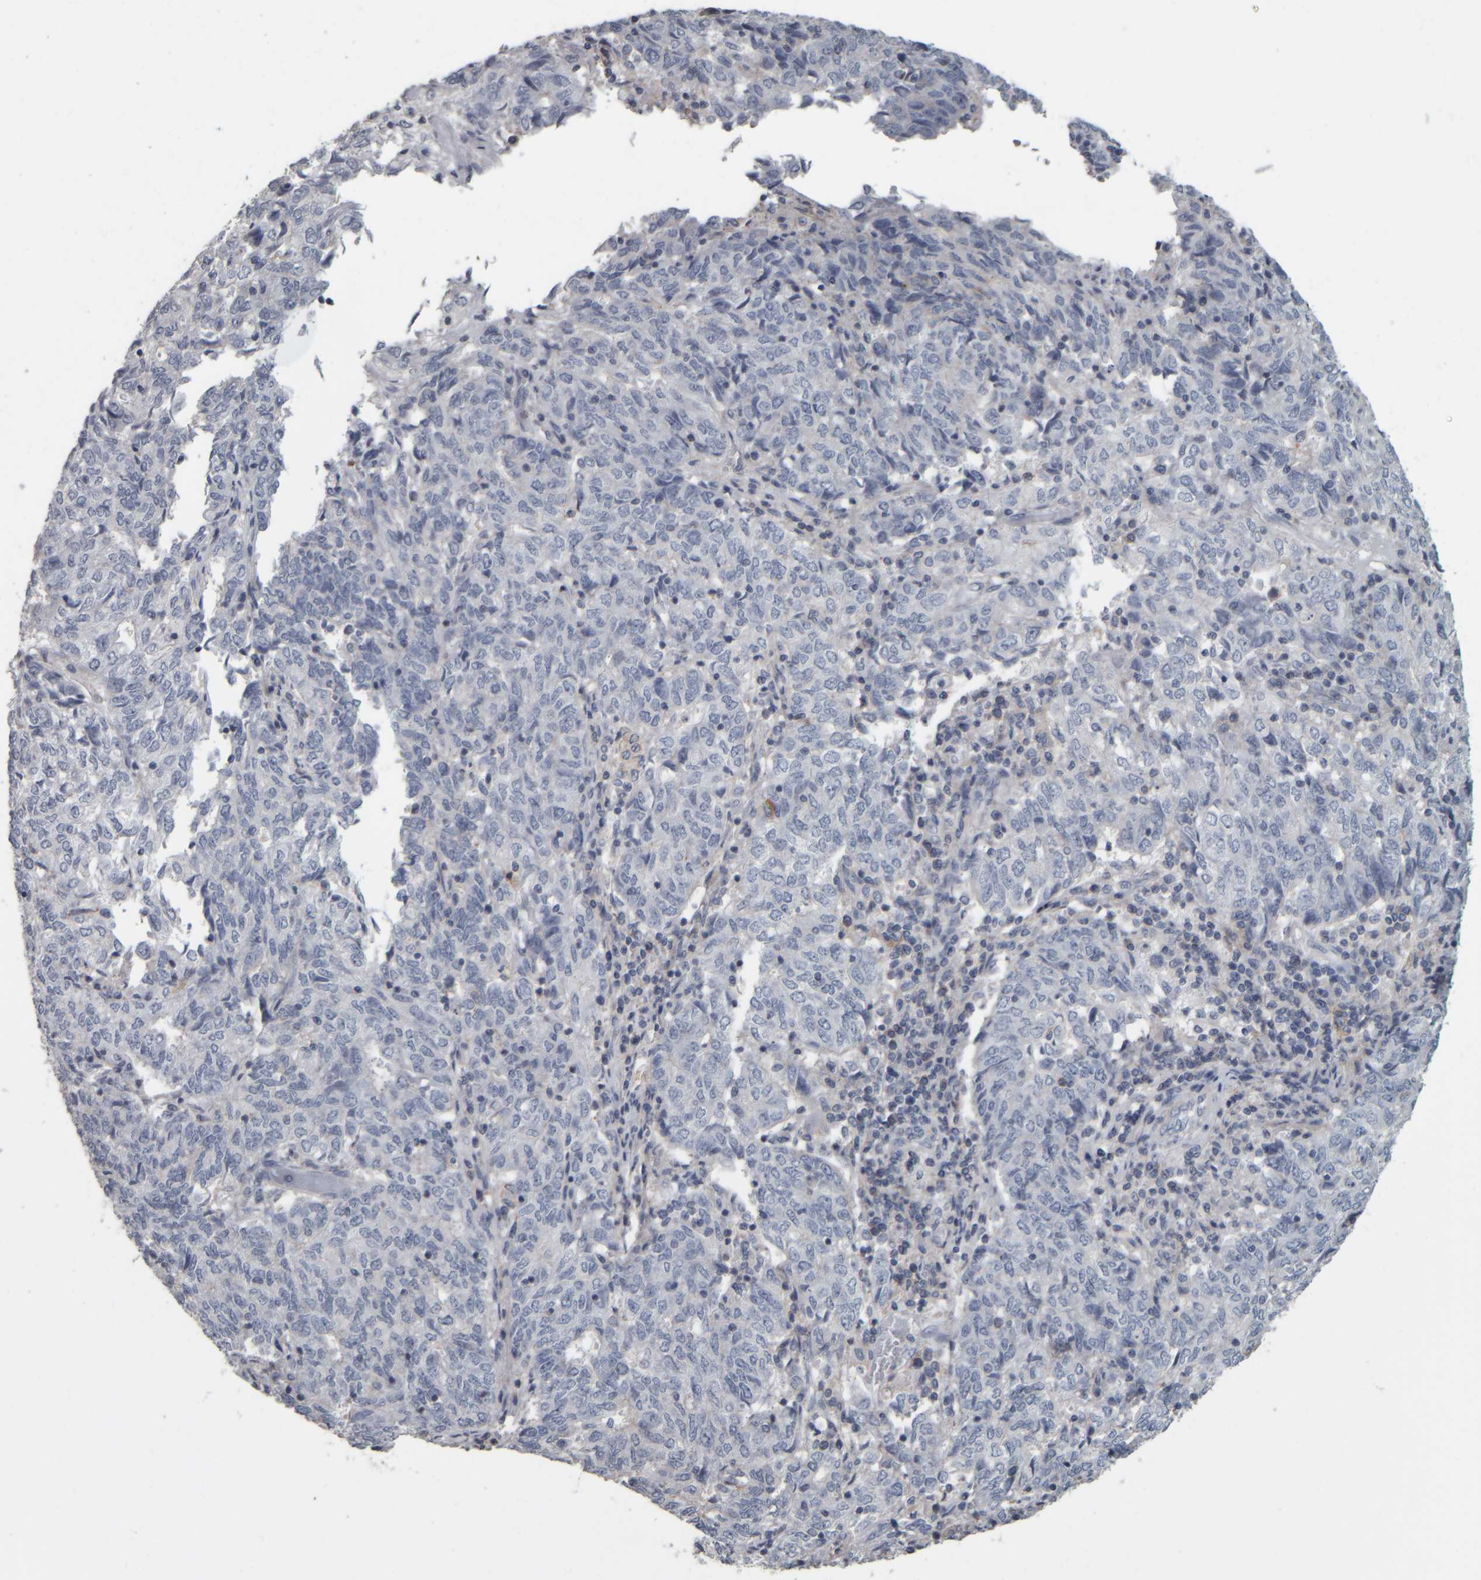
{"staining": {"intensity": "negative", "quantity": "none", "location": "none"}, "tissue": "endometrial cancer", "cell_type": "Tumor cells", "image_type": "cancer", "snomed": [{"axis": "morphology", "description": "Adenocarcinoma, NOS"}, {"axis": "topography", "description": "Endometrium"}], "caption": "There is no significant staining in tumor cells of endometrial cancer (adenocarcinoma).", "gene": "CAVIN4", "patient": {"sex": "female", "age": 80}}